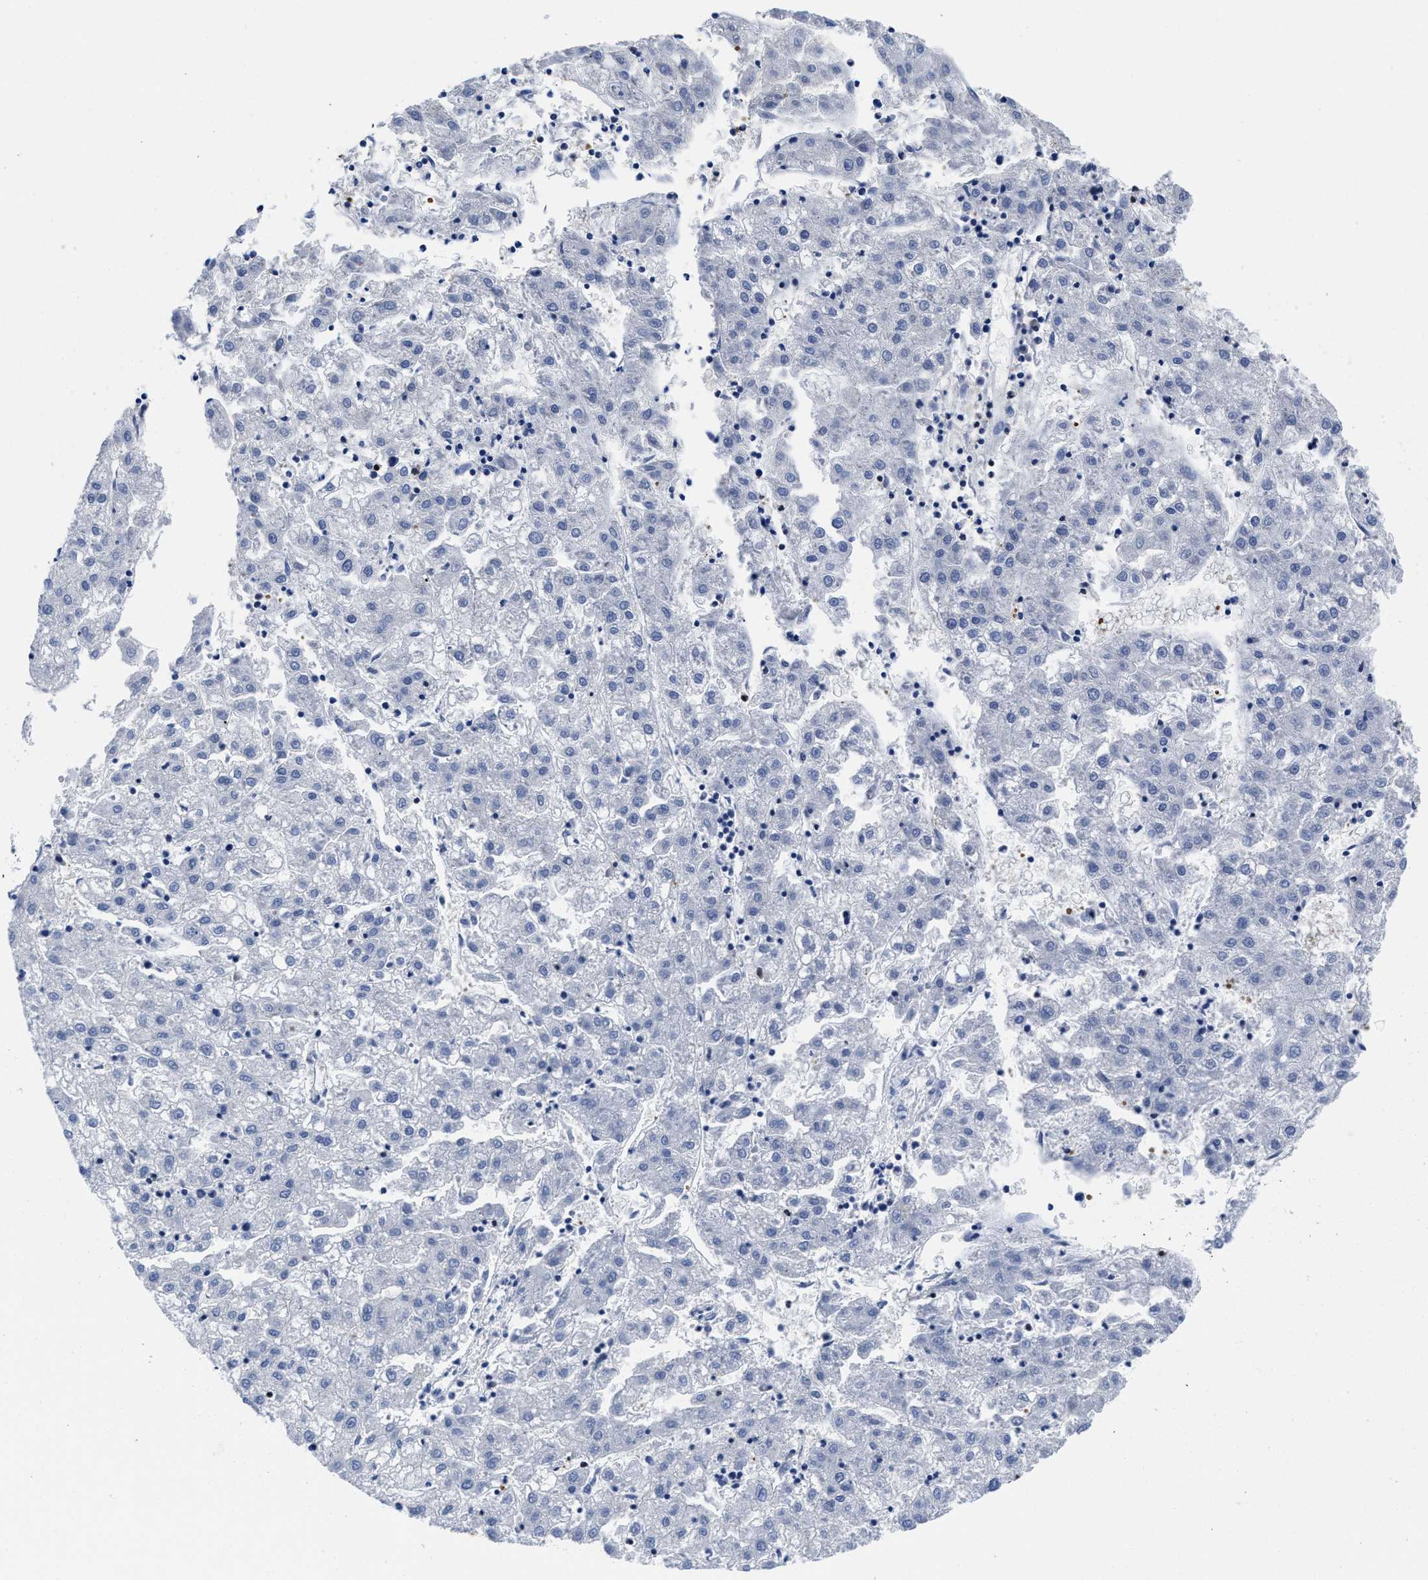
{"staining": {"intensity": "negative", "quantity": "none", "location": "none"}, "tissue": "liver cancer", "cell_type": "Tumor cells", "image_type": "cancer", "snomed": [{"axis": "morphology", "description": "Carcinoma, Hepatocellular, NOS"}, {"axis": "topography", "description": "Liver"}], "caption": "A histopathology image of liver cancer (hepatocellular carcinoma) stained for a protein displays no brown staining in tumor cells. Brightfield microscopy of immunohistochemistry stained with DAB (brown) and hematoxylin (blue), captured at high magnification.", "gene": "YARS1", "patient": {"sex": "male", "age": 72}}